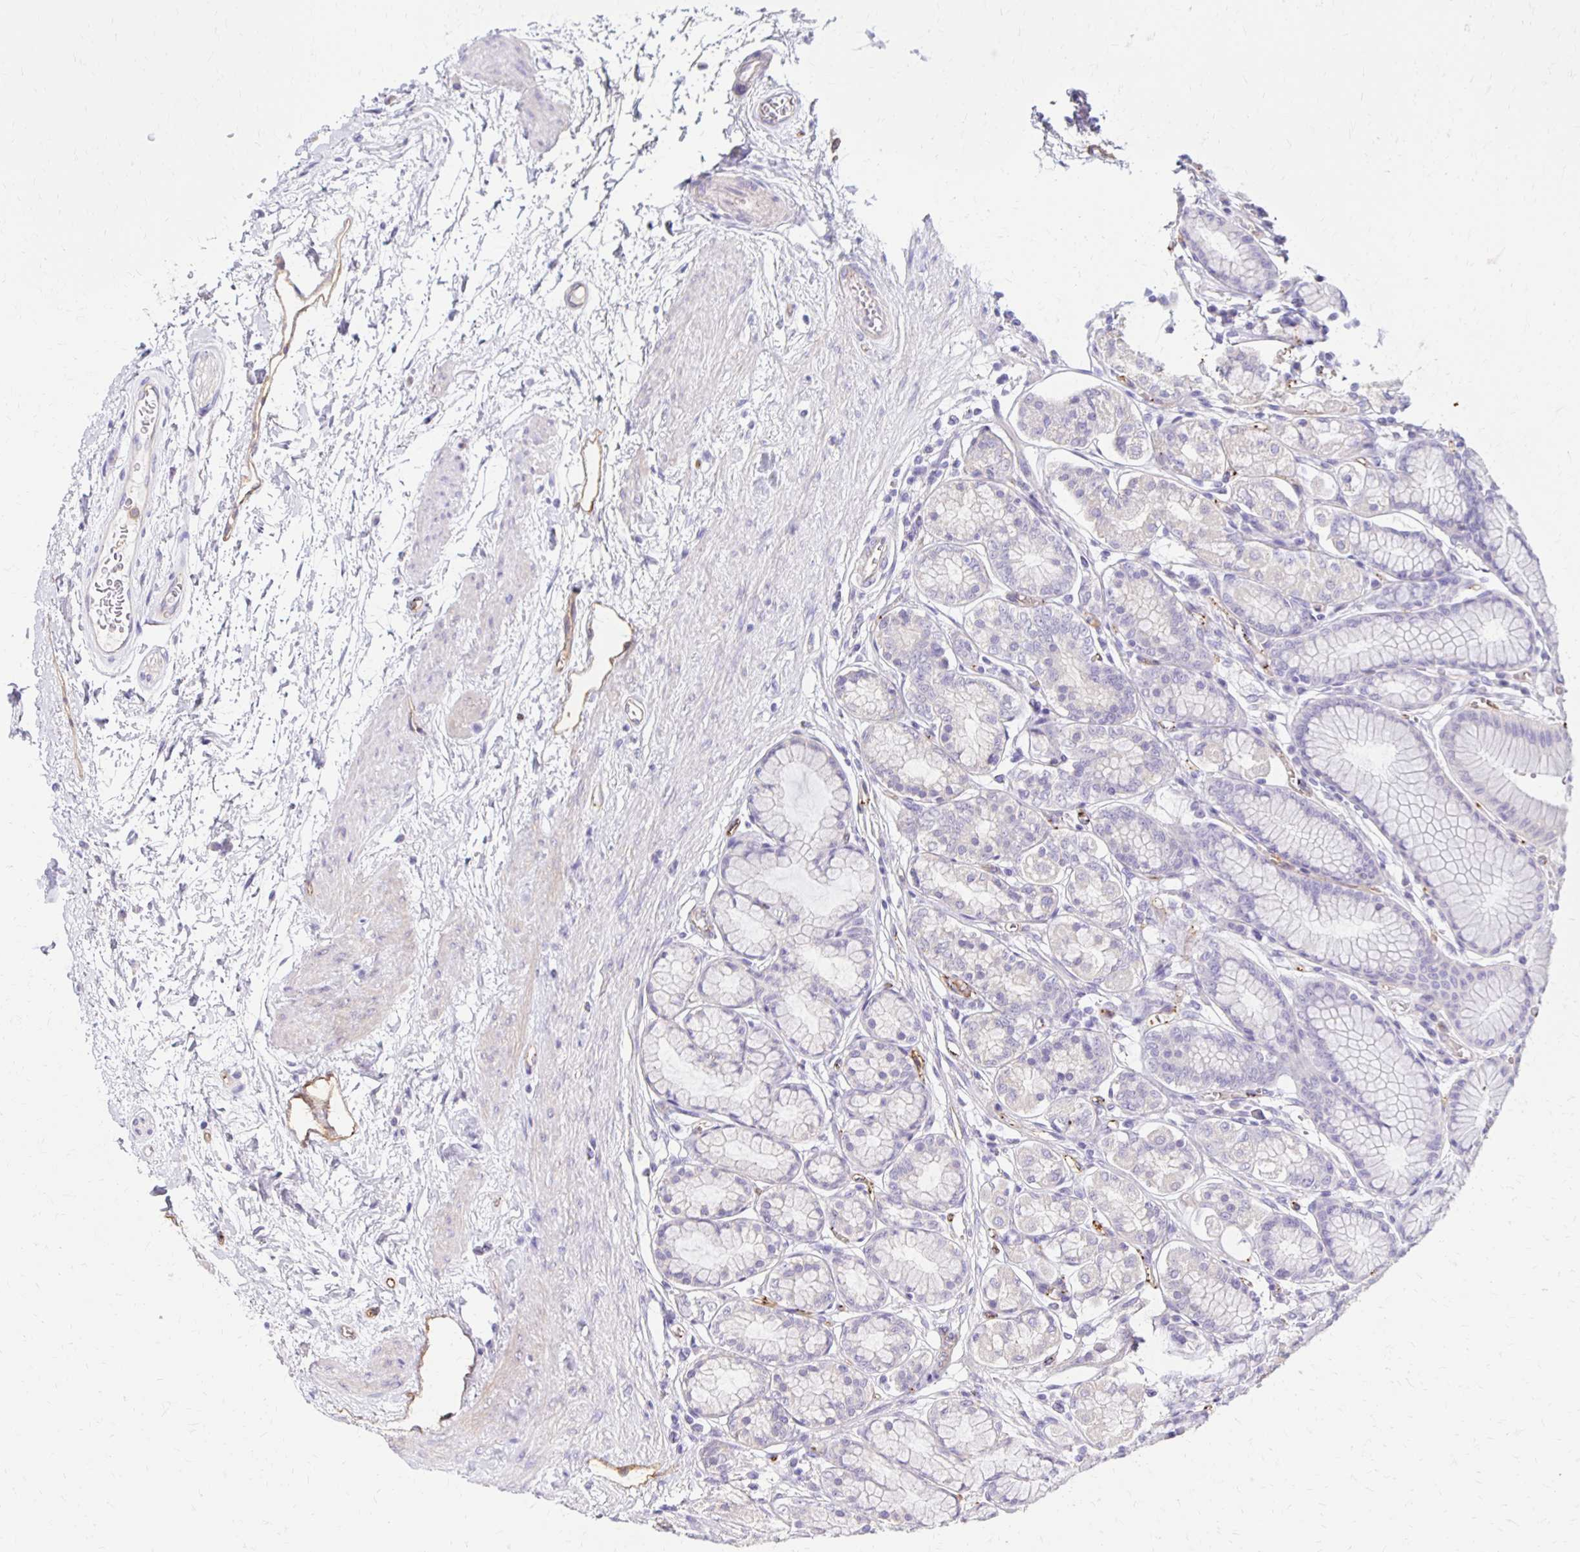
{"staining": {"intensity": "negative", "quantity": "none", "location": "none"}, "tissue": "stomach", "cell_type": "Glandular cells", "image_type": "normal", "snomed": [{"axis": "morphology", "description": "Normal tissue, NOS"}, {"axis": "topography", "description": "Stomach"}, {"axis": "topography", "description": "Stomach, lower"}], "caption": "Protein analysis of unremarkable stomach exhibits no significant staining in glandular cells.", "gene": "TTYH1", "patient": {"sex": "male", "age": 76}}